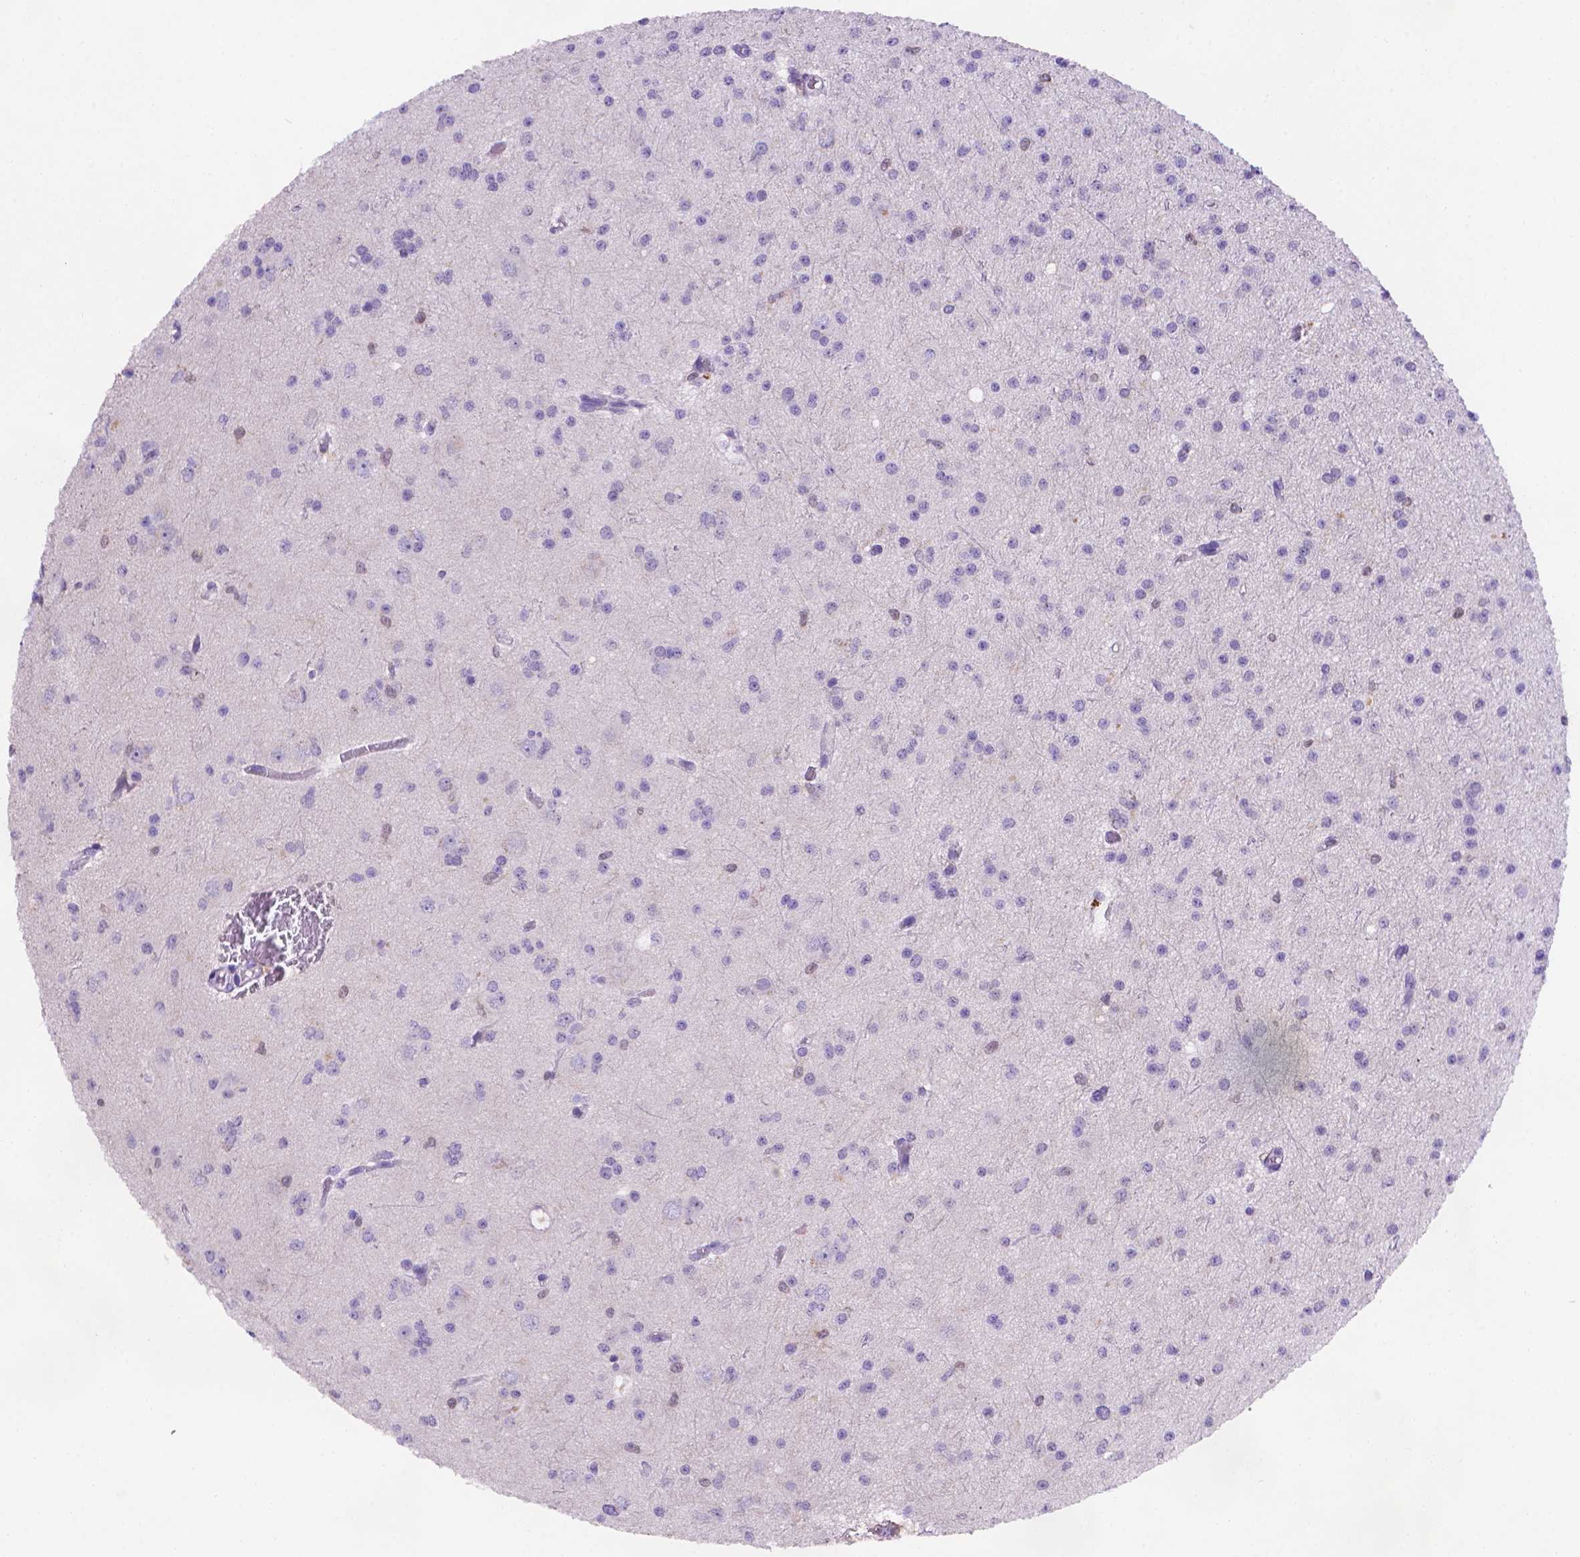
{"staining": {"intensity": "negative", "quantity": "none", "location": "none"}, "tissue": "glioma", "cell_type": "Tumor cells", "image_type": "cancer", "snomed": [{"axis": "morphology", "description": "Glioma, malignant, Low grade"}, {"axis": "topography", "description": "Brain"}], "caption": "Immunohistochemistry (IHC) micrograph of malignant glioma (low-grade) stained for a protein (brown), which demonstrates no staining in tumor cells.", "gene": "FGD2", "patient": {"sex": "male", "age": 27}}